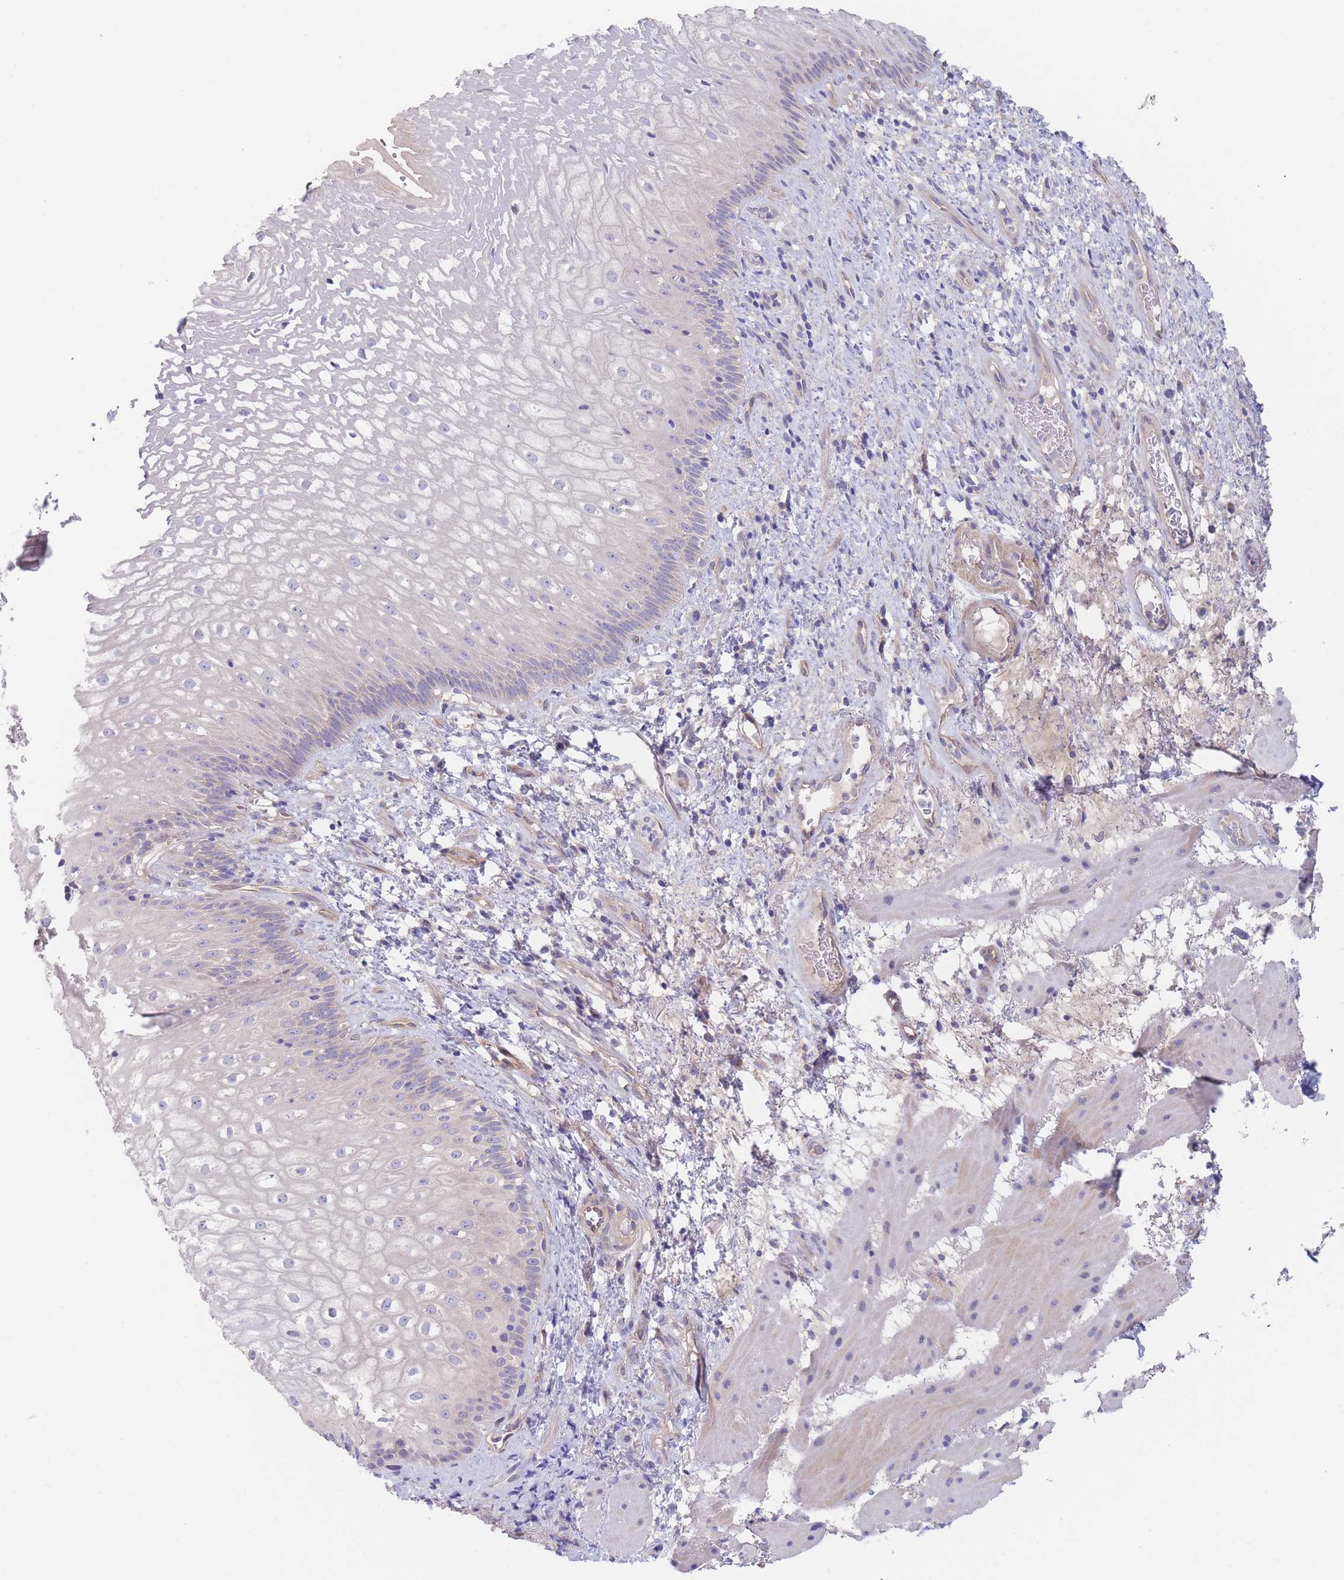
{"staining": {"intensity": "negative", "quantity": "none", "location": "none"}, "tissue": "esophagus", "cell_type": "Squamous epithelial cells", "image_type": "normal", "snomed": [{"axis": "morphology", "description": "Normal tissue, NOS"}, {"axis": "topography", "description": "Esophagus"}], "caption": "This is a image of immunohistochemistry staining of normal esophagus, which shows no positivity in squamous epithelial cells.", "gene": "ZNF281", "patient": {"sex": "female", "age": 75}}